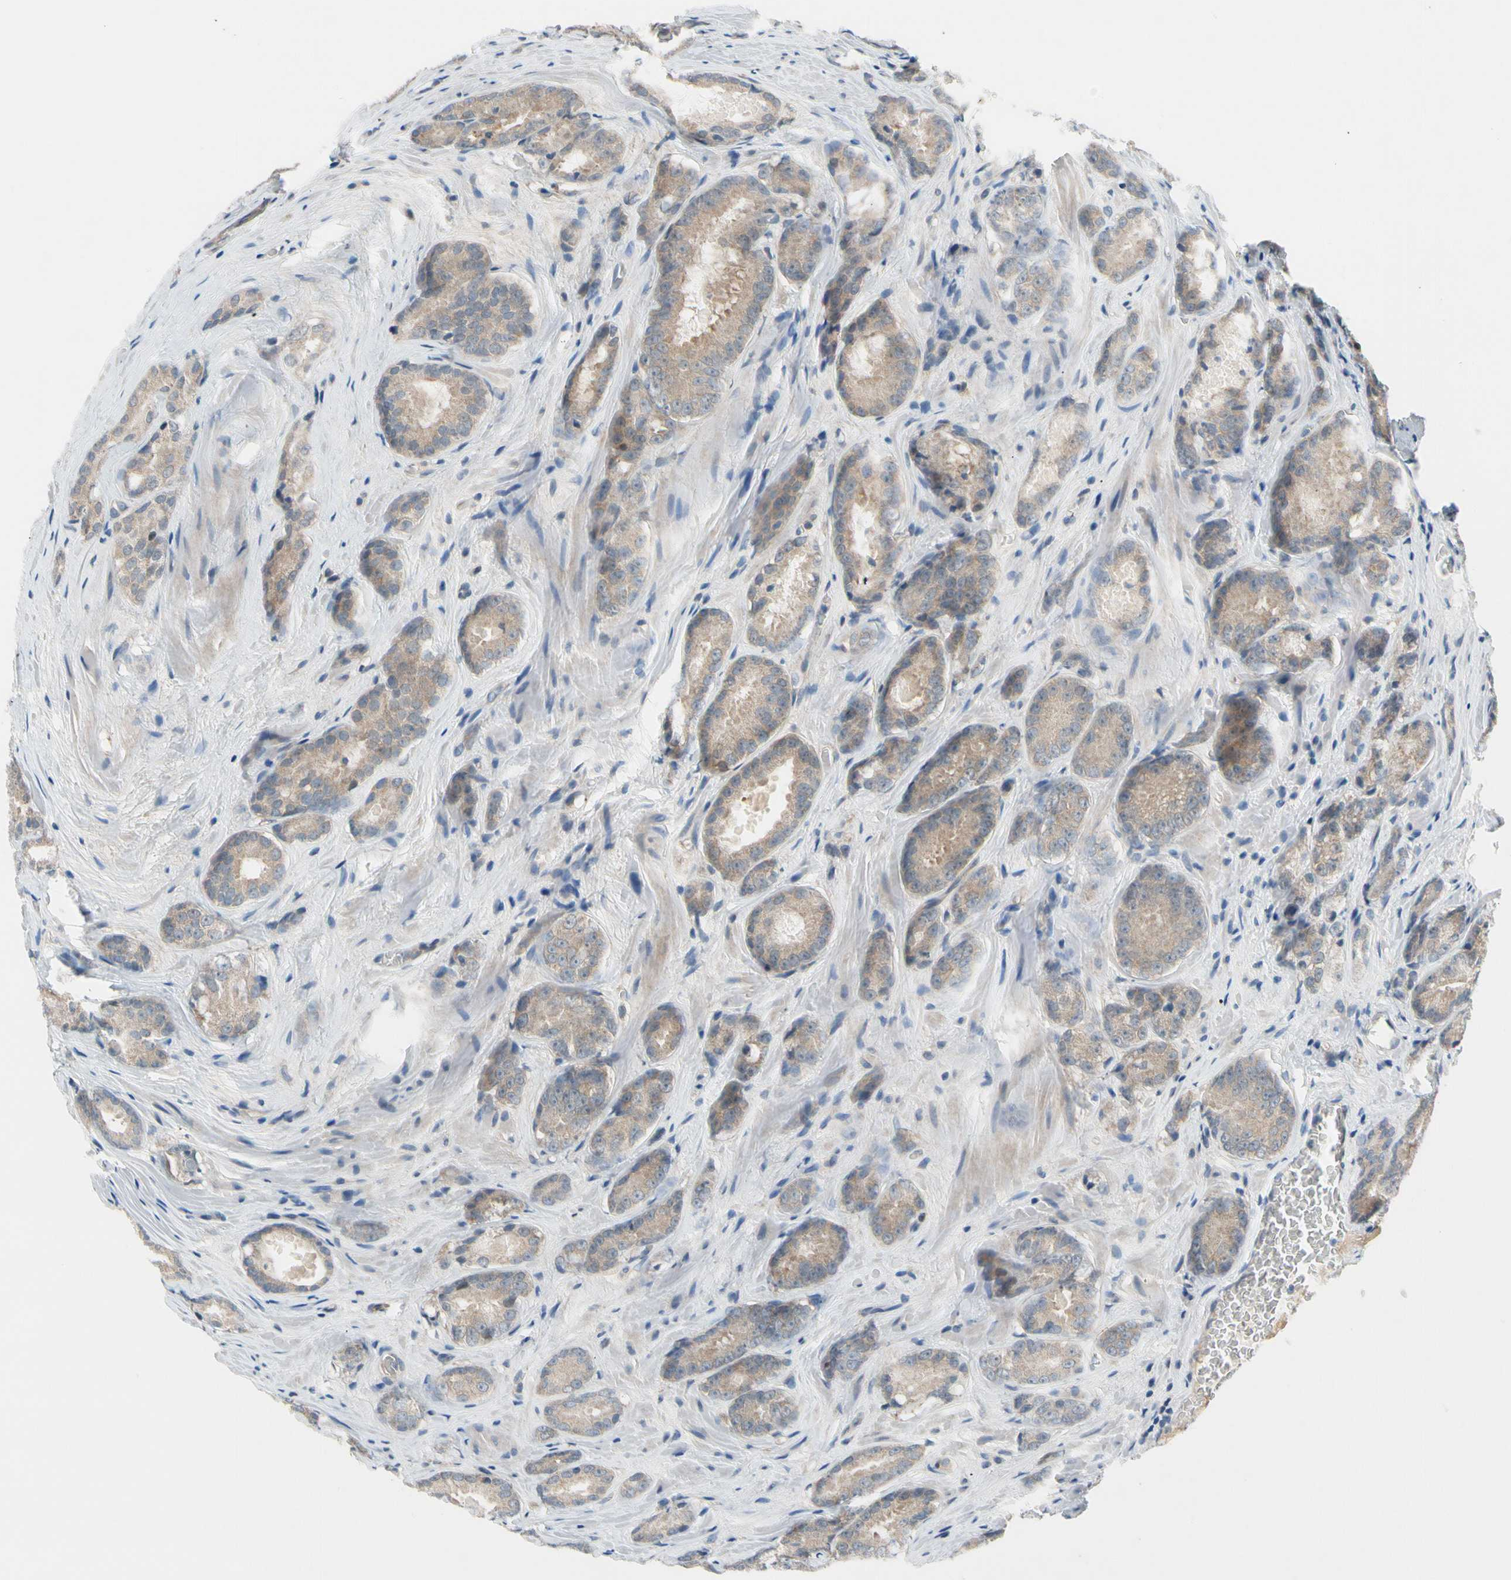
{"staining": {"intensity": "moderate", "quantity": "25%-75%", "location": "cytoplasmic/membranous"}, "tissue": "prostate cancer", "cell_type": "Tumor cells", "image_type": "cancer", "snomed": [{"axis": "morphology", "description": "Adenocarcinoma, High grade"}, {"axis": "topography", "description": "Prostate"}], "caption": "A histopathology image of prostate cancer stained for a protein exhibits moderate cytoplasmic/membranous brown staining in tumor cells.", "gene": "CFAP36", "patient": {"sex": "male", "age": 64}}